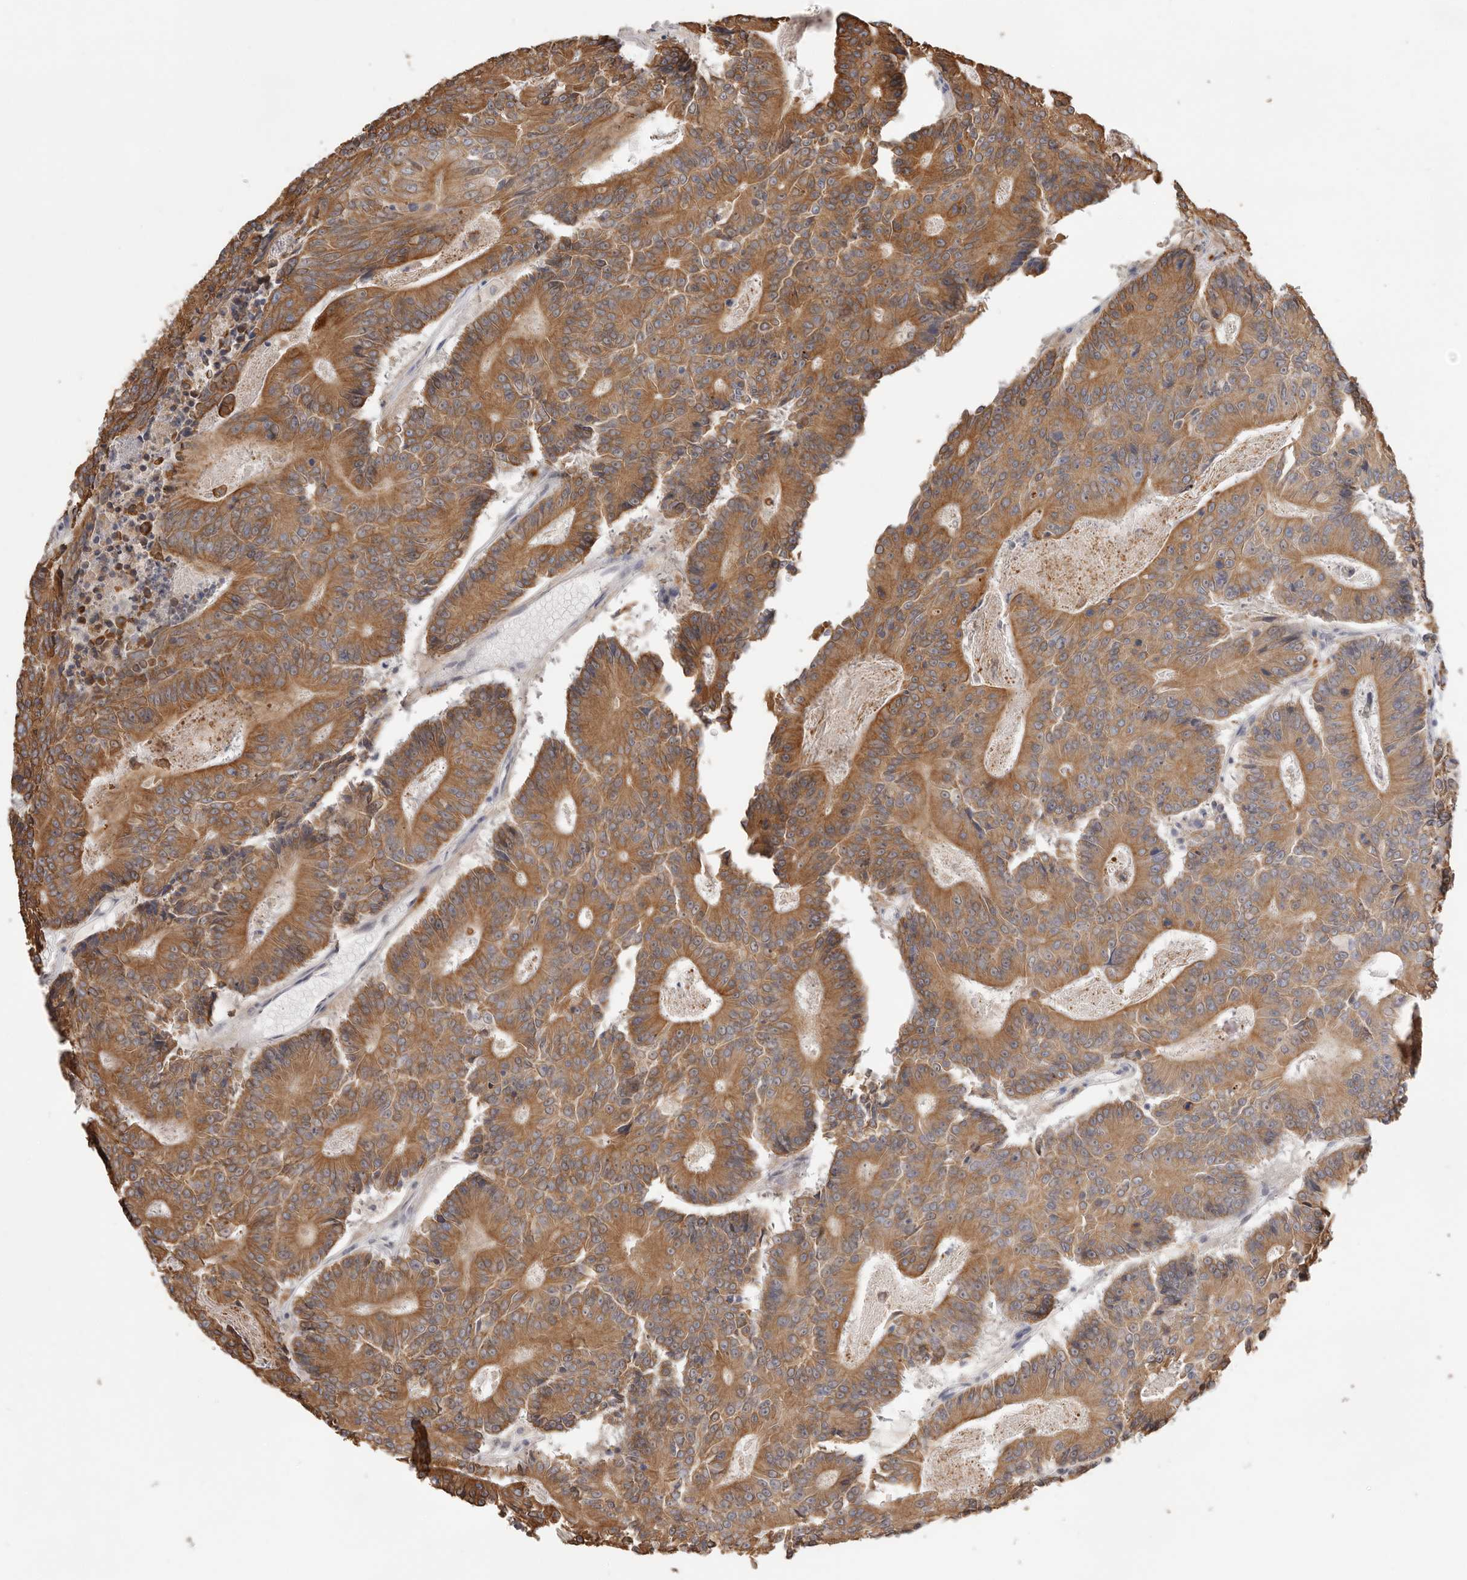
{"staining": {"intensity": "moderate", "quantity": ">75%", "location": "cytoplasmic/membranous"}, "tissue": "colorectal cancer", "cell_type": "Tumor cells", "image_type": "cancer", "snomed": [{"axis": "morphology", "description": "Adenocarcinoma, NOS"}, {"axis": "topography", "description": "Colon"}], "caption": "There is medium levels of moderate cytoplasmic/membranous staining in tumor cells of colorectal cancer, as demonstrated by immunohistochemical staining (brown color).", "gene": "USH1C", "patient": {"sex": "male", "age": 83}}